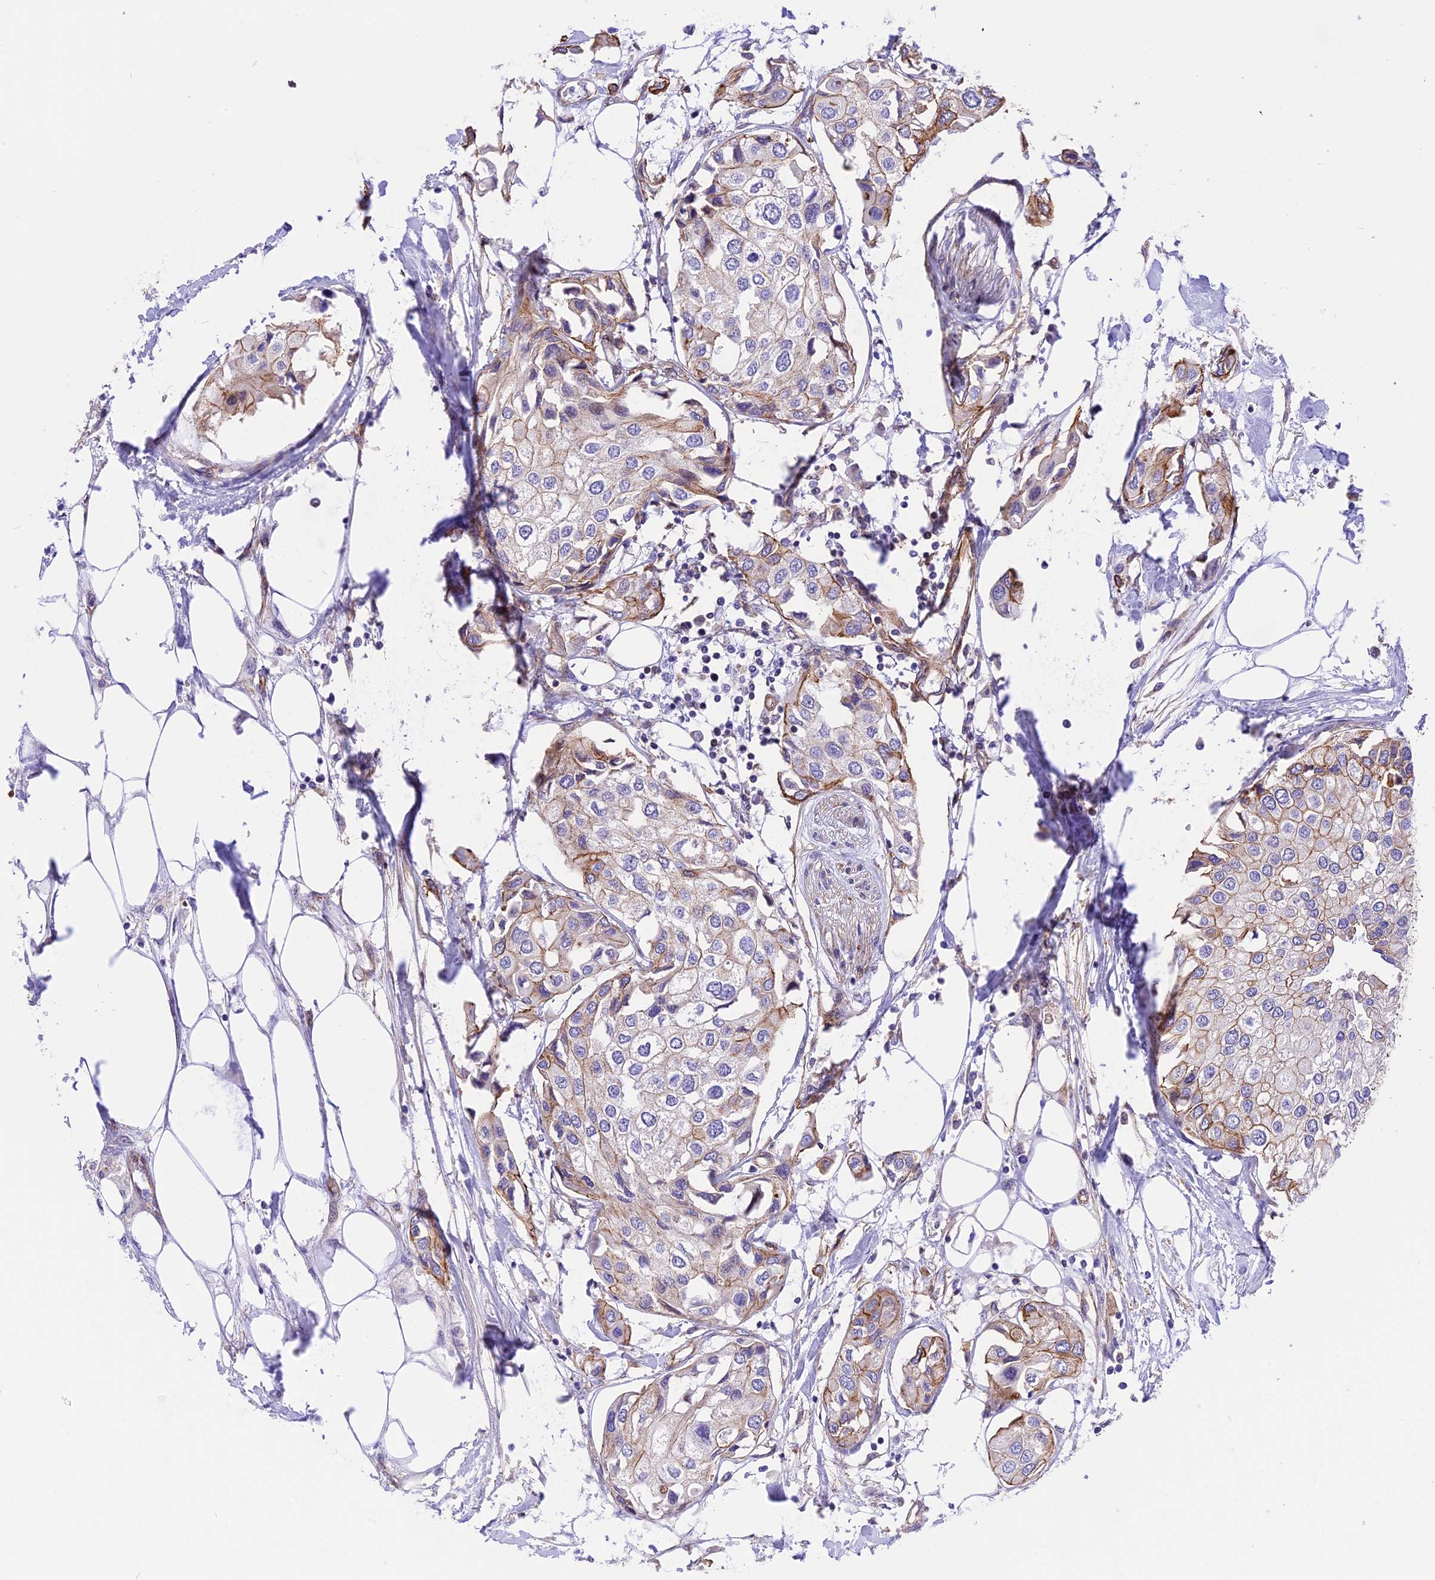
{"staining": {"intensity": "weak", "quantity": "25%-75%", "location": "cytoplasmic/membranous"}, "tissue": "urothelial cancer", "cell_type": "Tumor cells", "image_type": "cancer", "snomed": [{"axis": "morphology", "description": "Urothelial carcinoma, High grade"}, {"axis": "topography", "description": "Urinary bladder"}], "caption": "Brown immunohistochemical staining in urothelial cancer shows weak cytoplasmic/membranous expression in approximately 25%-75% of tumor cells. The staining is performed using DAB brown chromogen to label protein expression. The nuclei are counter-stained blue using hematoxylin.", "gene": "R3HDM4", "patient": {"sex": "male", "age": 64}}